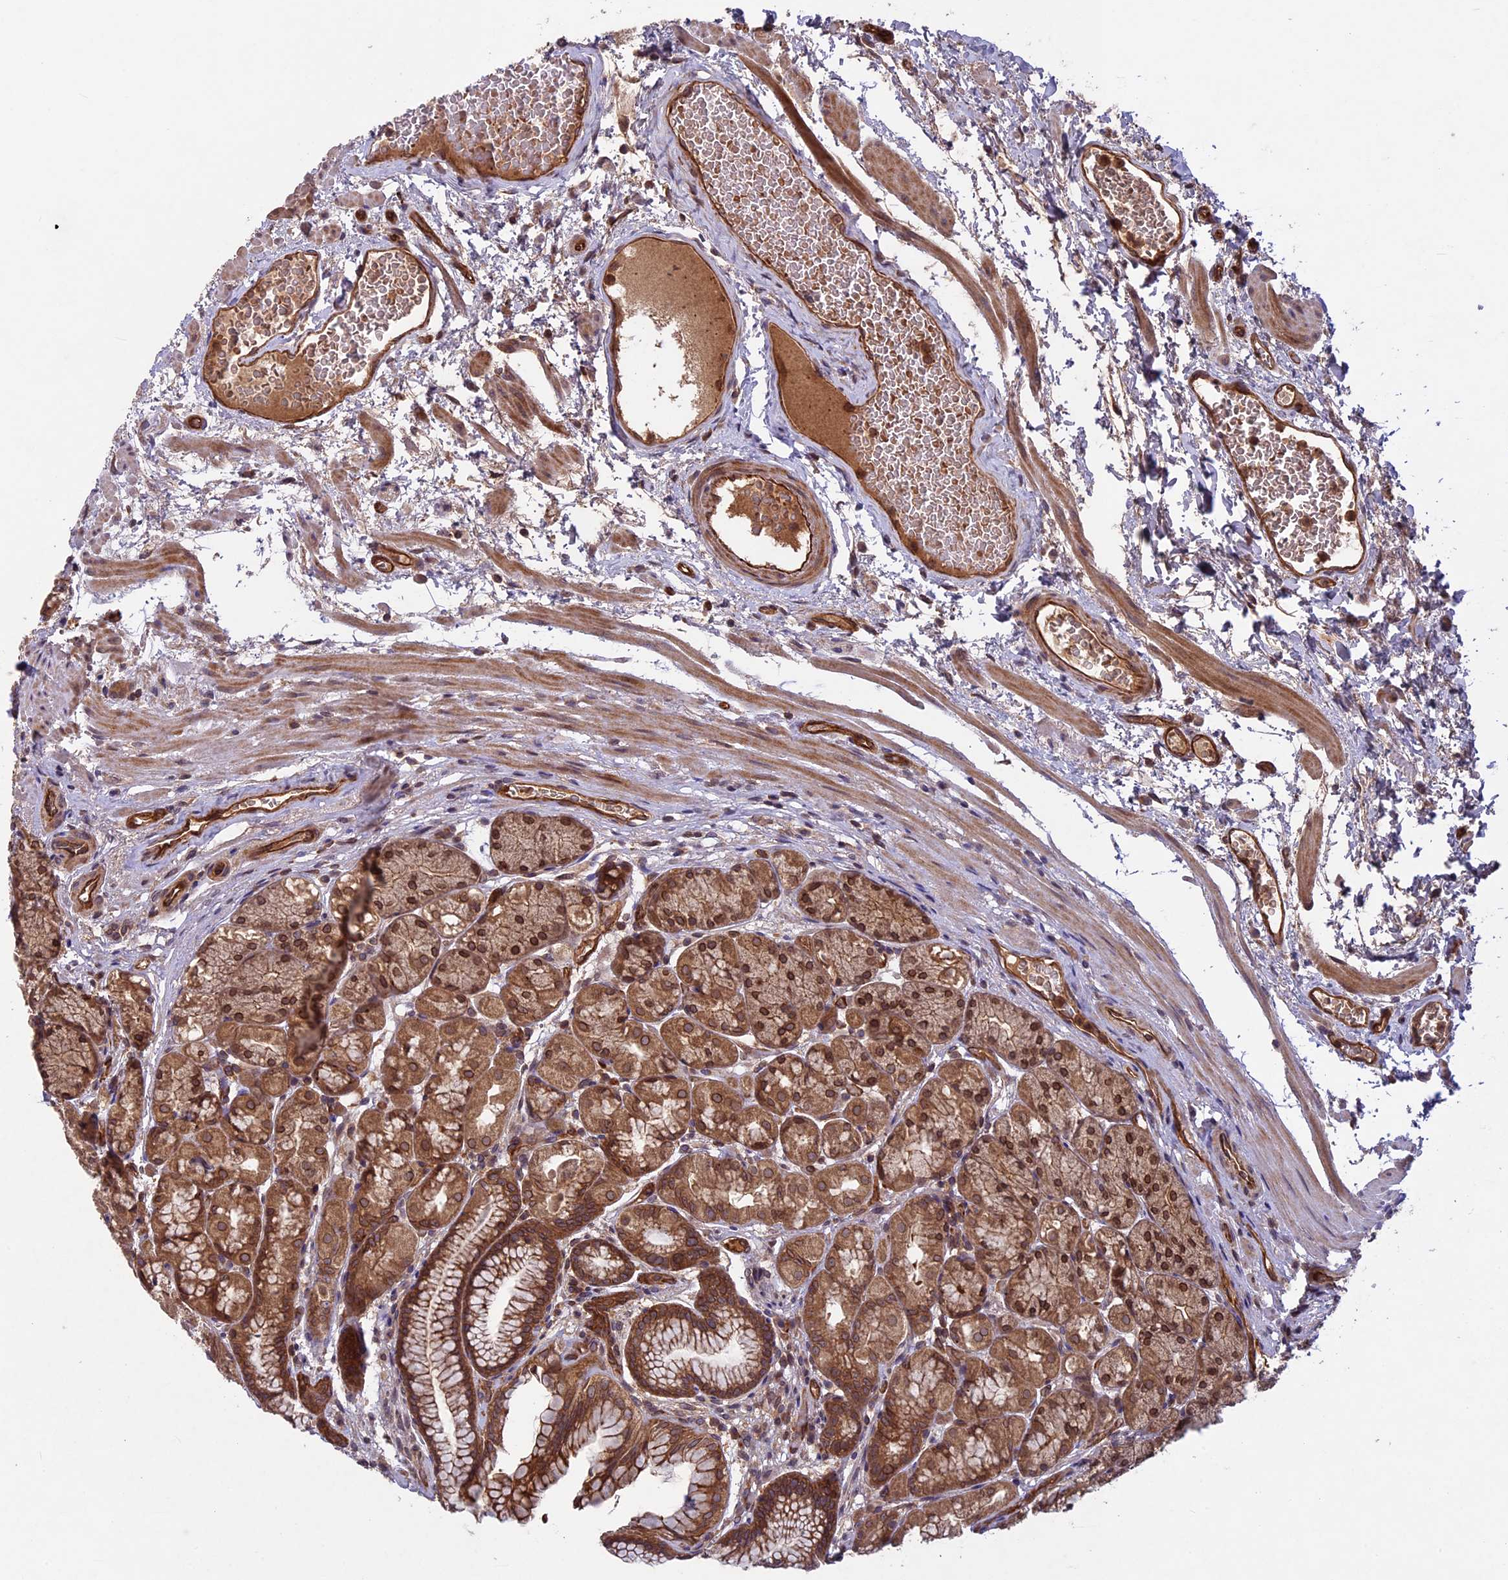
{"staining": {"intensity": "moderate", "quantity": ">75%", "location": "cytoplasmic/membranous,nuclear"}, "tissue": "stomach", "cell_type": "Glandular cells", "image_type": "normal", "snomed": [{"axis": "morphology", "description": "Normal tissue, NOS"}, {"axis": "topography", "description": "Stomach"}], "caption": "Immunohistochemical staining of normal stomach reveals moderate cytoplasmic/membranous,nuclear protein expression in about >75% of glandular cells. The protein is shown in brown color, while the nuclei are stained blue.", "gene": "CCDC125", "patient": {"sex": "male", "age": 63}}